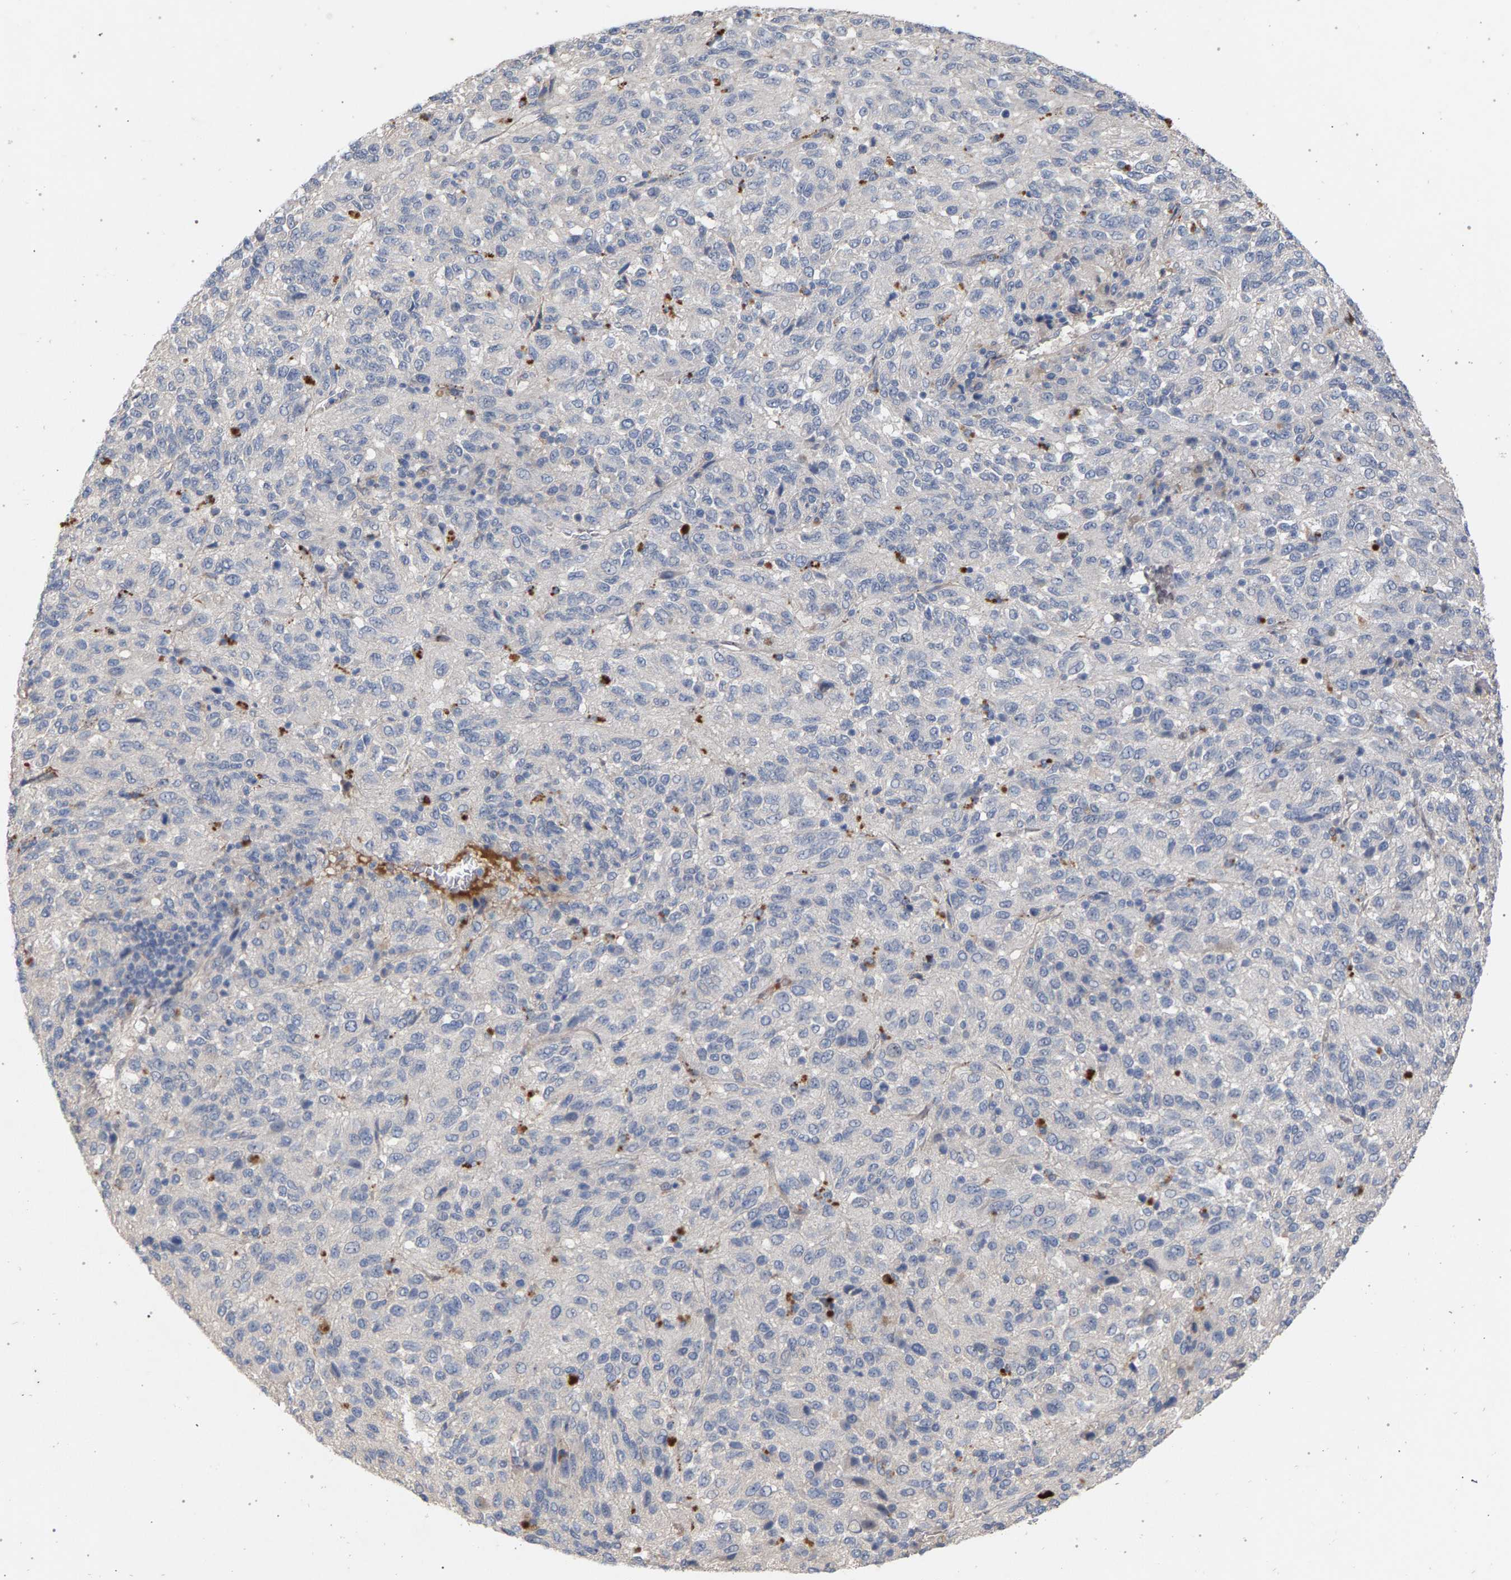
{"staining": {"intensity": "negative", "quantity": "none", "location": "none"}, "tissue": "melanoma", "cell_type": "Tumor cells", "image_type": "cancer", "snomed": [{"axis": "morphology", "description": "Malignant melanoma, Metastatic site"}, {"axis": "topography", "description": "Lung"}], "caption": "Immunohistochemical staining of human malignant melanoma (metastatic site) exhibits no significant positivity in tumor cells.", "gene": "MAMDC2", "patient": {"sex": "male", "age": 64}}